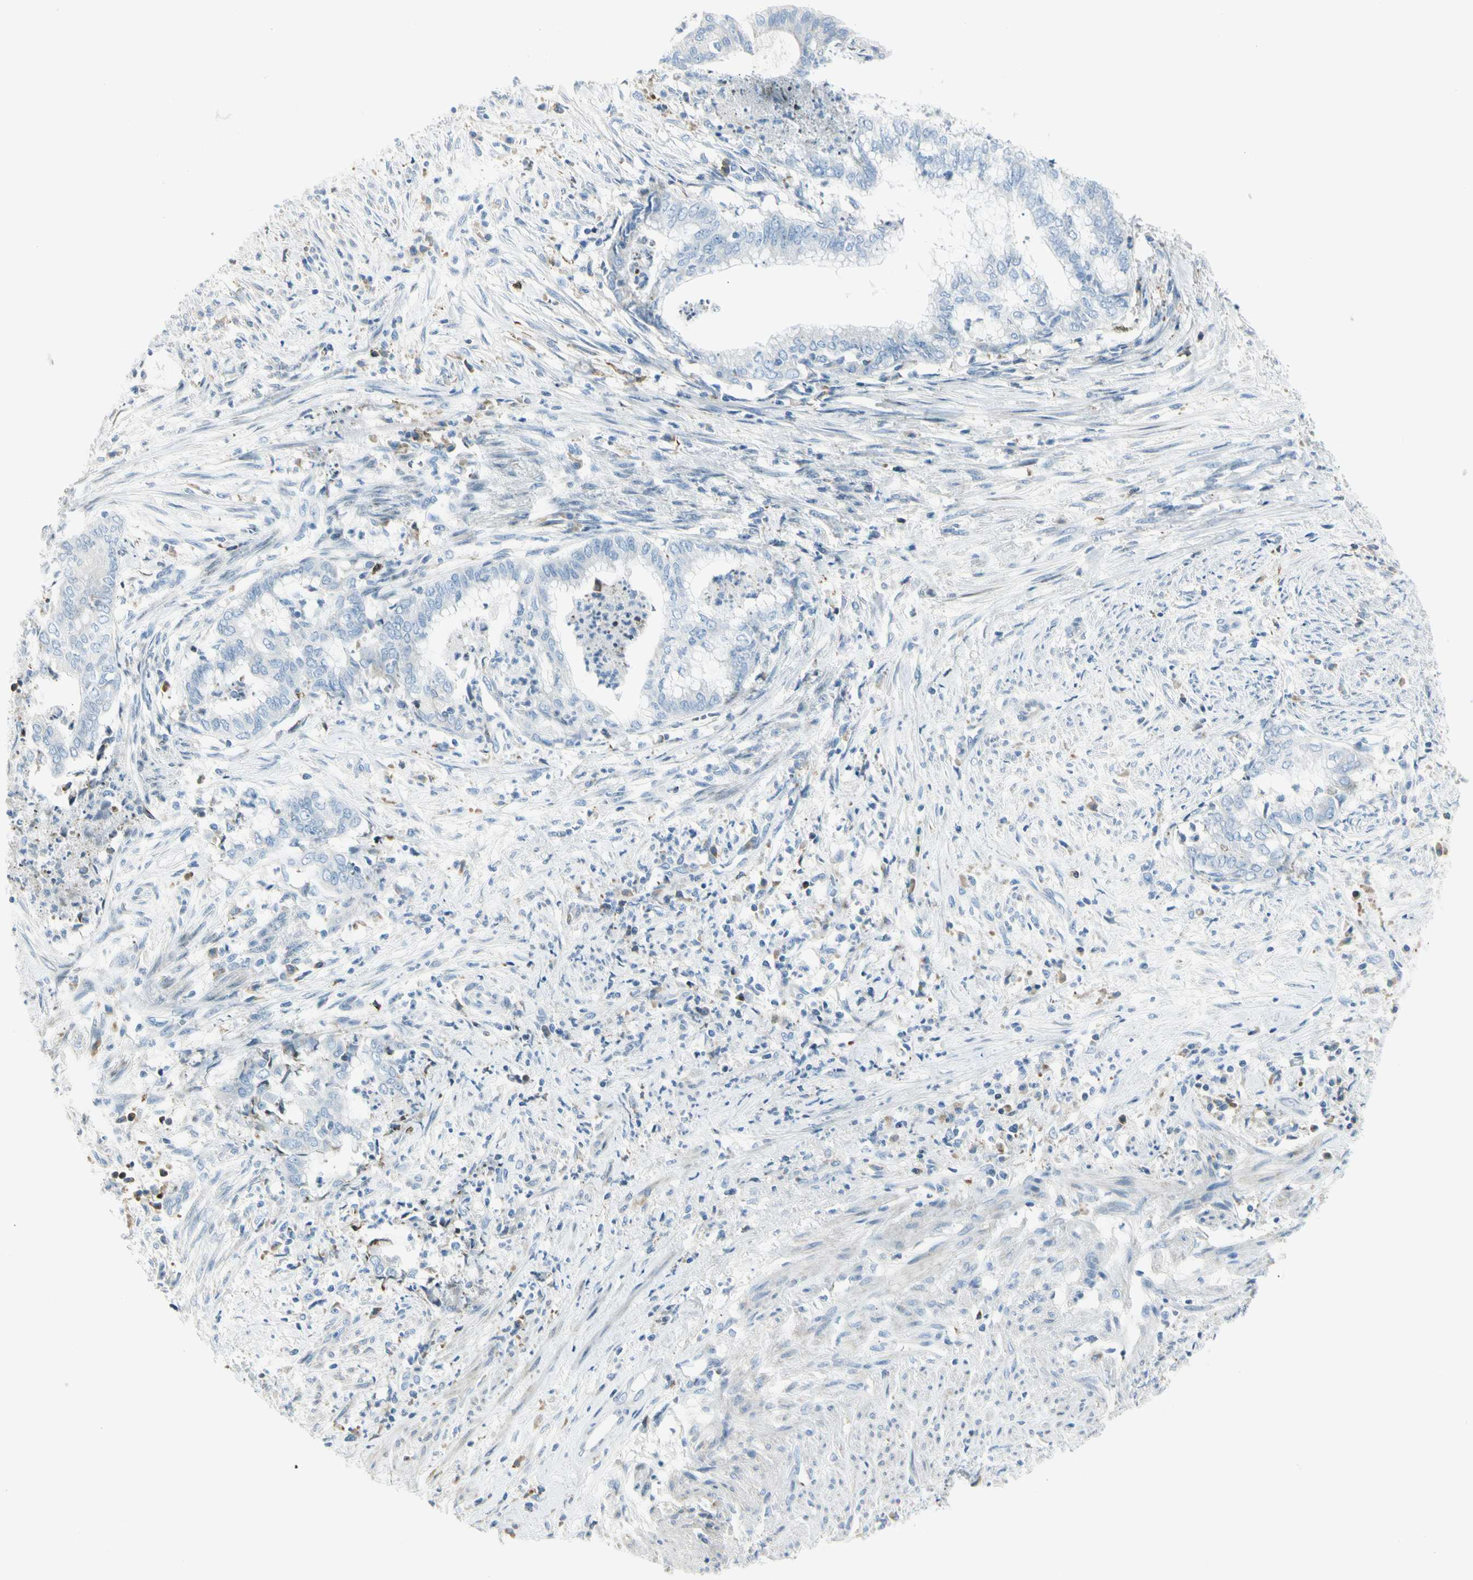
{"staining": {"intensity": "negative", "quantity": "none", "location": "none"}, "tissue": "endometrial cancer", "cell_type": "Tumor cells", "image_type": "cancer", "snomed": [{"axis": "morphology", "description": "Necrosis, NOS"}, {"axis": "morphology", "description": "Adenocarcinoma, NOS"}, {"axis": "topography", "description": "Endometrium"}], "caption": "This is an IHC photomicrograph of endometrial adenocarcinoma. There is no staining in tumor cells.", "gene": "TNFSF11", "patient": {"sex": "female", "age": 79}}